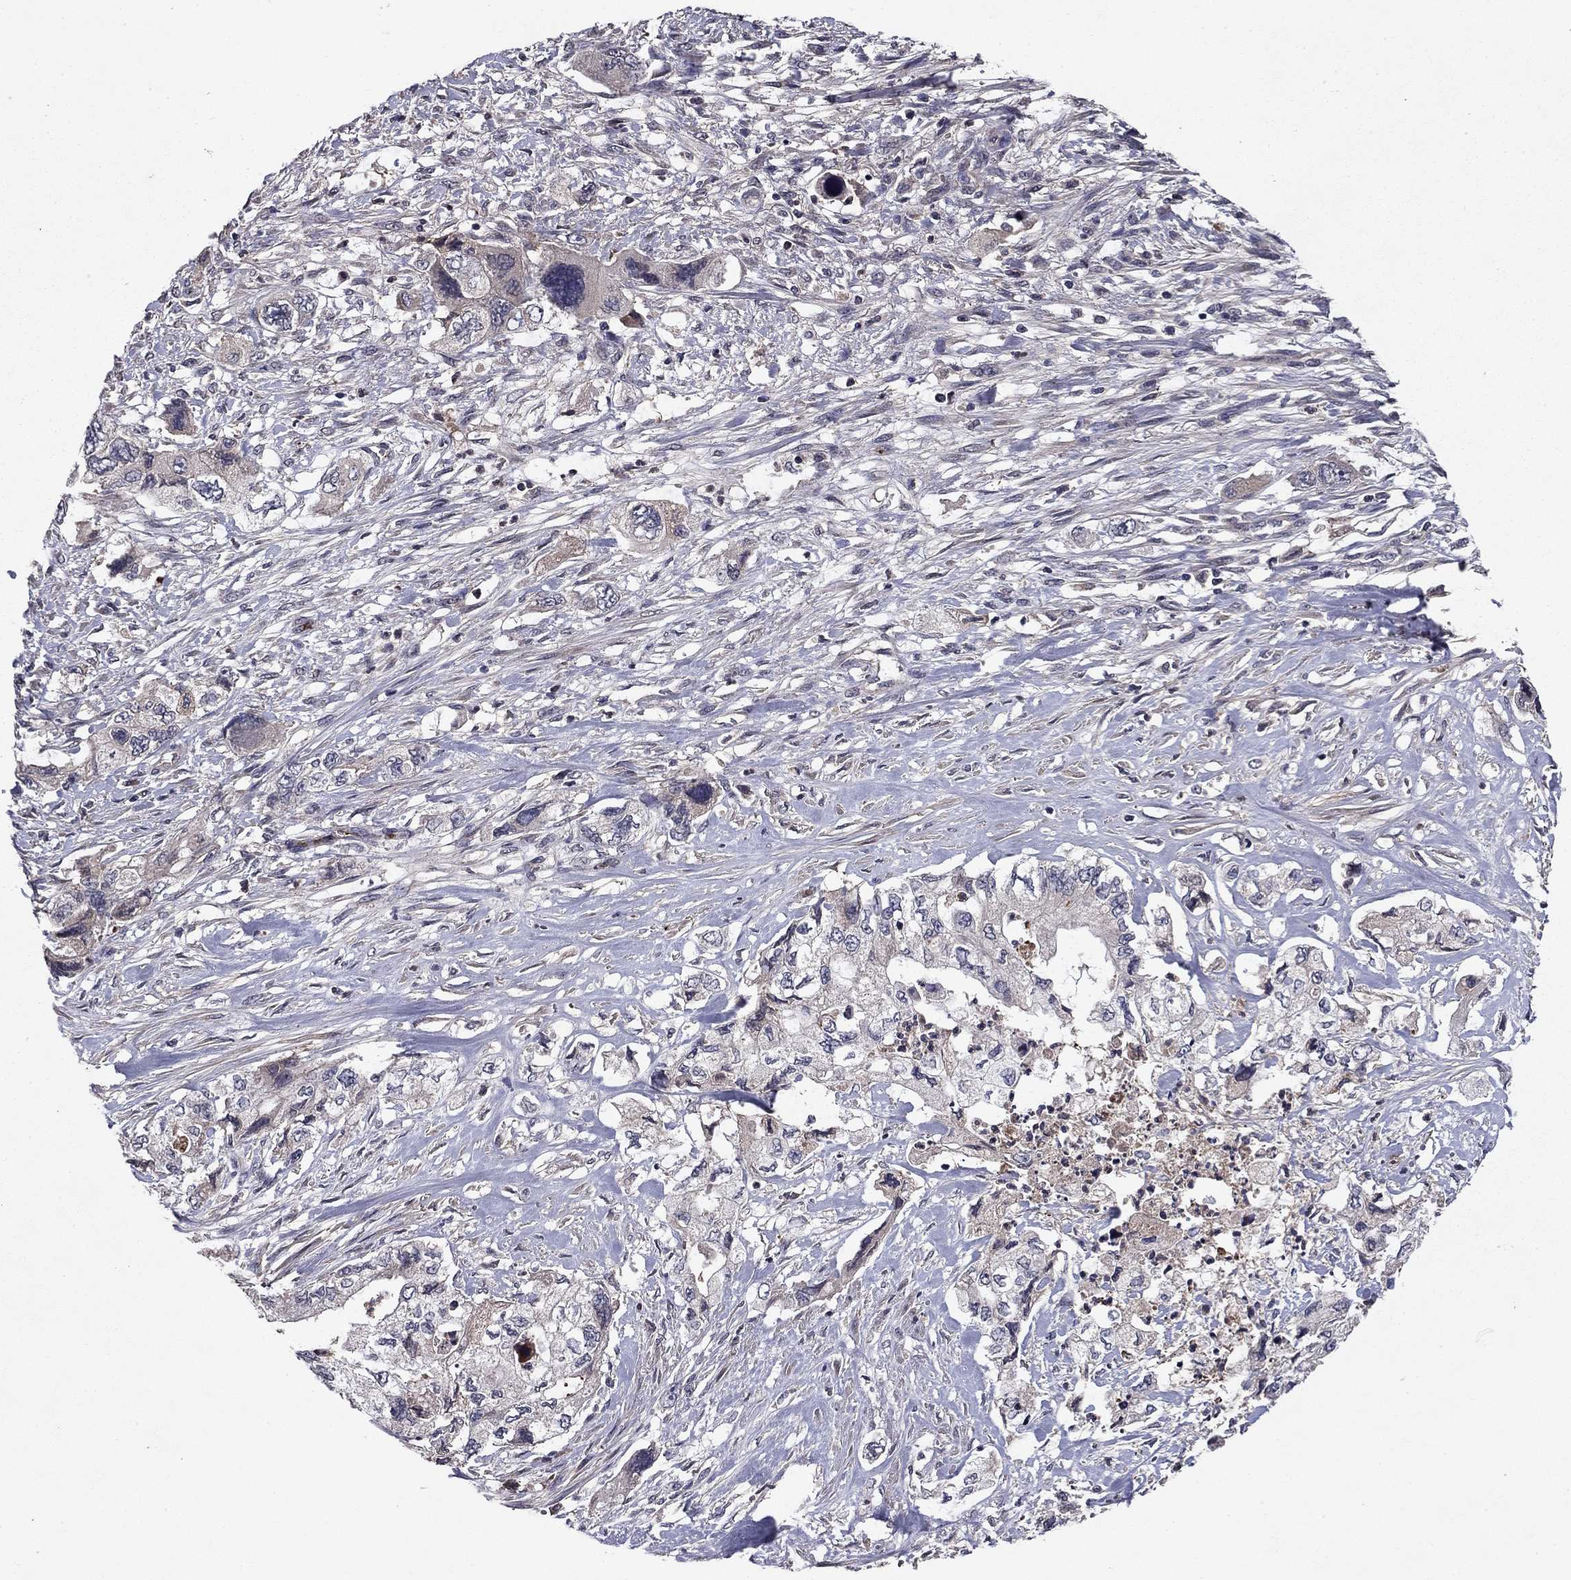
{"staining": {"intensity": "negative", "quantity": "none", "location": "none"}, "tissue": "pancreatic cancer", "cell_type": "Tumor cells", "image_type": "cancer", "snomed": [{"axis": "morphology", "description": "Adenocarcinoma, NOS"}, {"axis": "topography", "description": "Pancreas"}], "caption": "The IHC image has no significant expression in tumor cells of pancreatic cancer tissue.", "gene": "PROS1", "patient": {"sex": "female", "age": 73}}